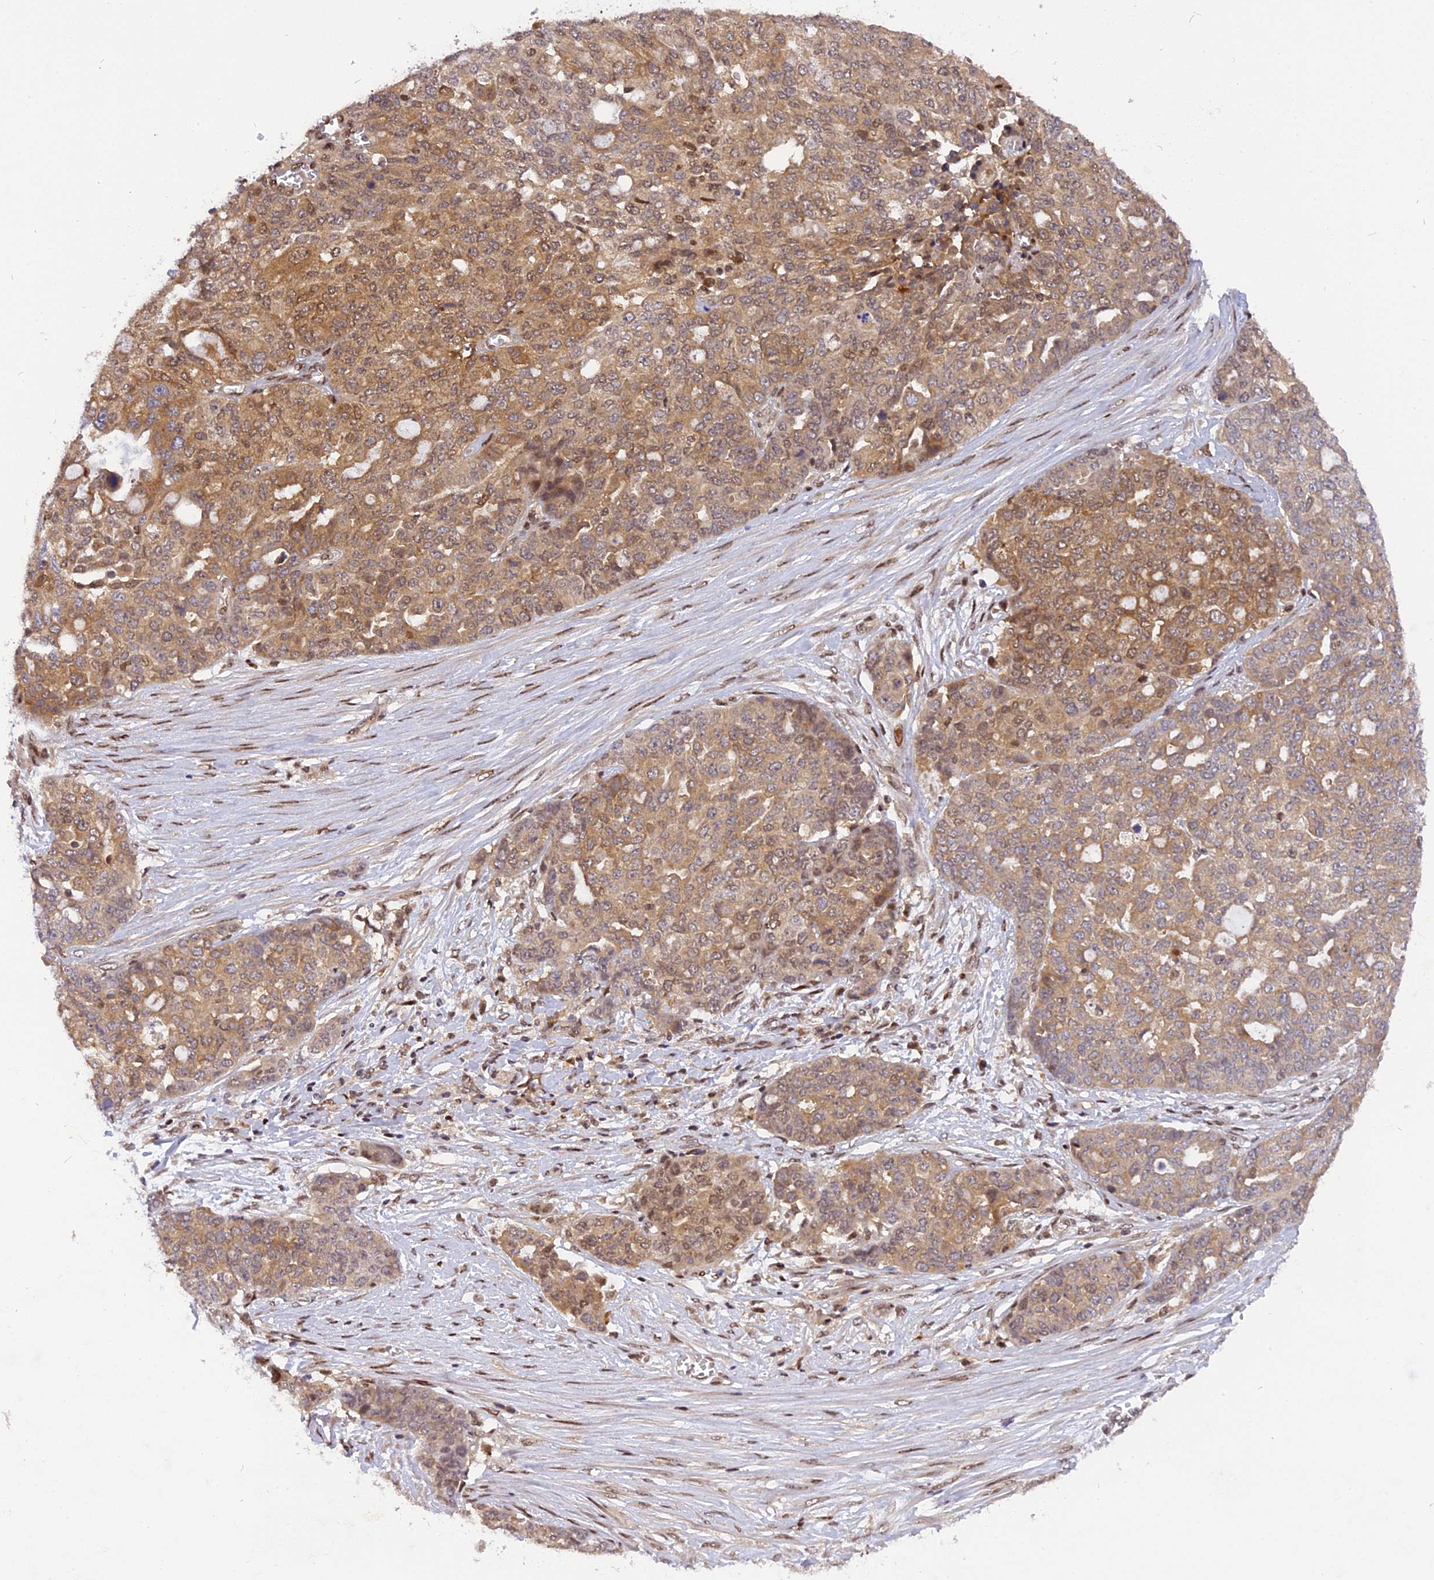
{"staining": {"intensity": "moderate", "quantity": ">75%", "location": "cytoplasmic/membranous,nuclear"}, "tissue": "ovarian cancer", "cell_type": "Tumor cells", "image_type": "cancer", "snomed": [{"axis": "morphology", "description": "Cystadenocarcinoma, serous, NOS"}, {"axis": "topography", "description": "Soft tissue"}, {"axis": "topography", "description": "Ovary"}], "caption": "Immunohistochemistry of human serous cystadenocarcinoma (ovarian) demonstrates medium levels of moderate cytoplasmic/membranous and nuclear staining in about >75% of tumor cells. (DAB (3,3'-diaminobenzidine) = brown stain, brightfield microscopy at high magnification).", "gene": "RABGGTA", "patient": {"sex": "female", "age": 57}}